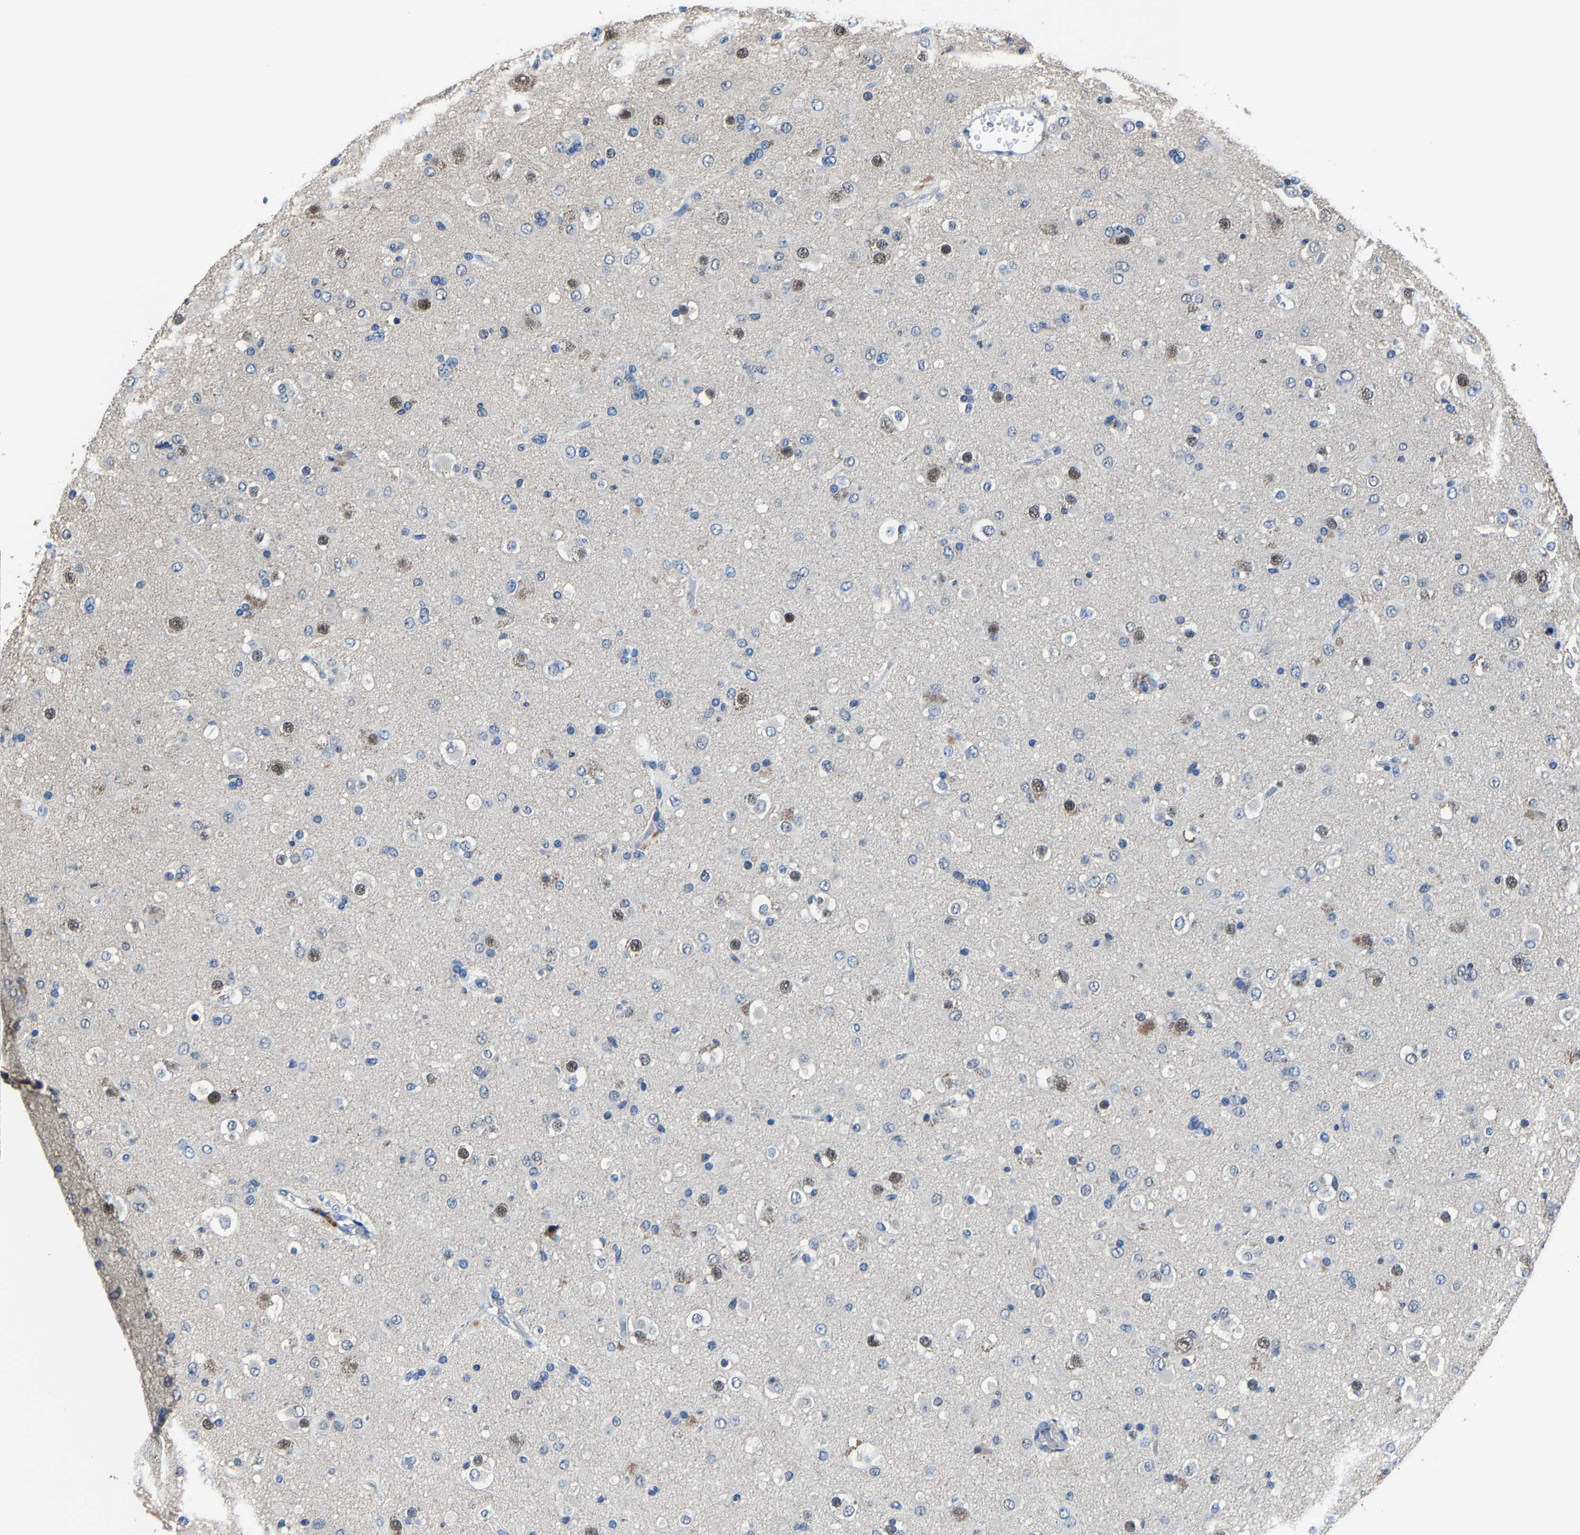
{"staining": {"intensity": "weak", "quantity": "<25%", "location": "nuclear"}, "tissue": "glioma", "cell_type": "Tumor cells", "image_type": "cancer", "snomed": [{"axis": "morphology", "description": "Glioma, malignant, Low grade"}, {"axis": "topography", "description": "Brain"}], "caption": "Protein analysis of glioma shows no significant positivity in tumor cells. (Brightfield microscopy of DAB (3,3'-diaminobenzidine) IHC at high magnification).", "gene": "STRBP", "patient": {"sex": "male", "age": 65}}